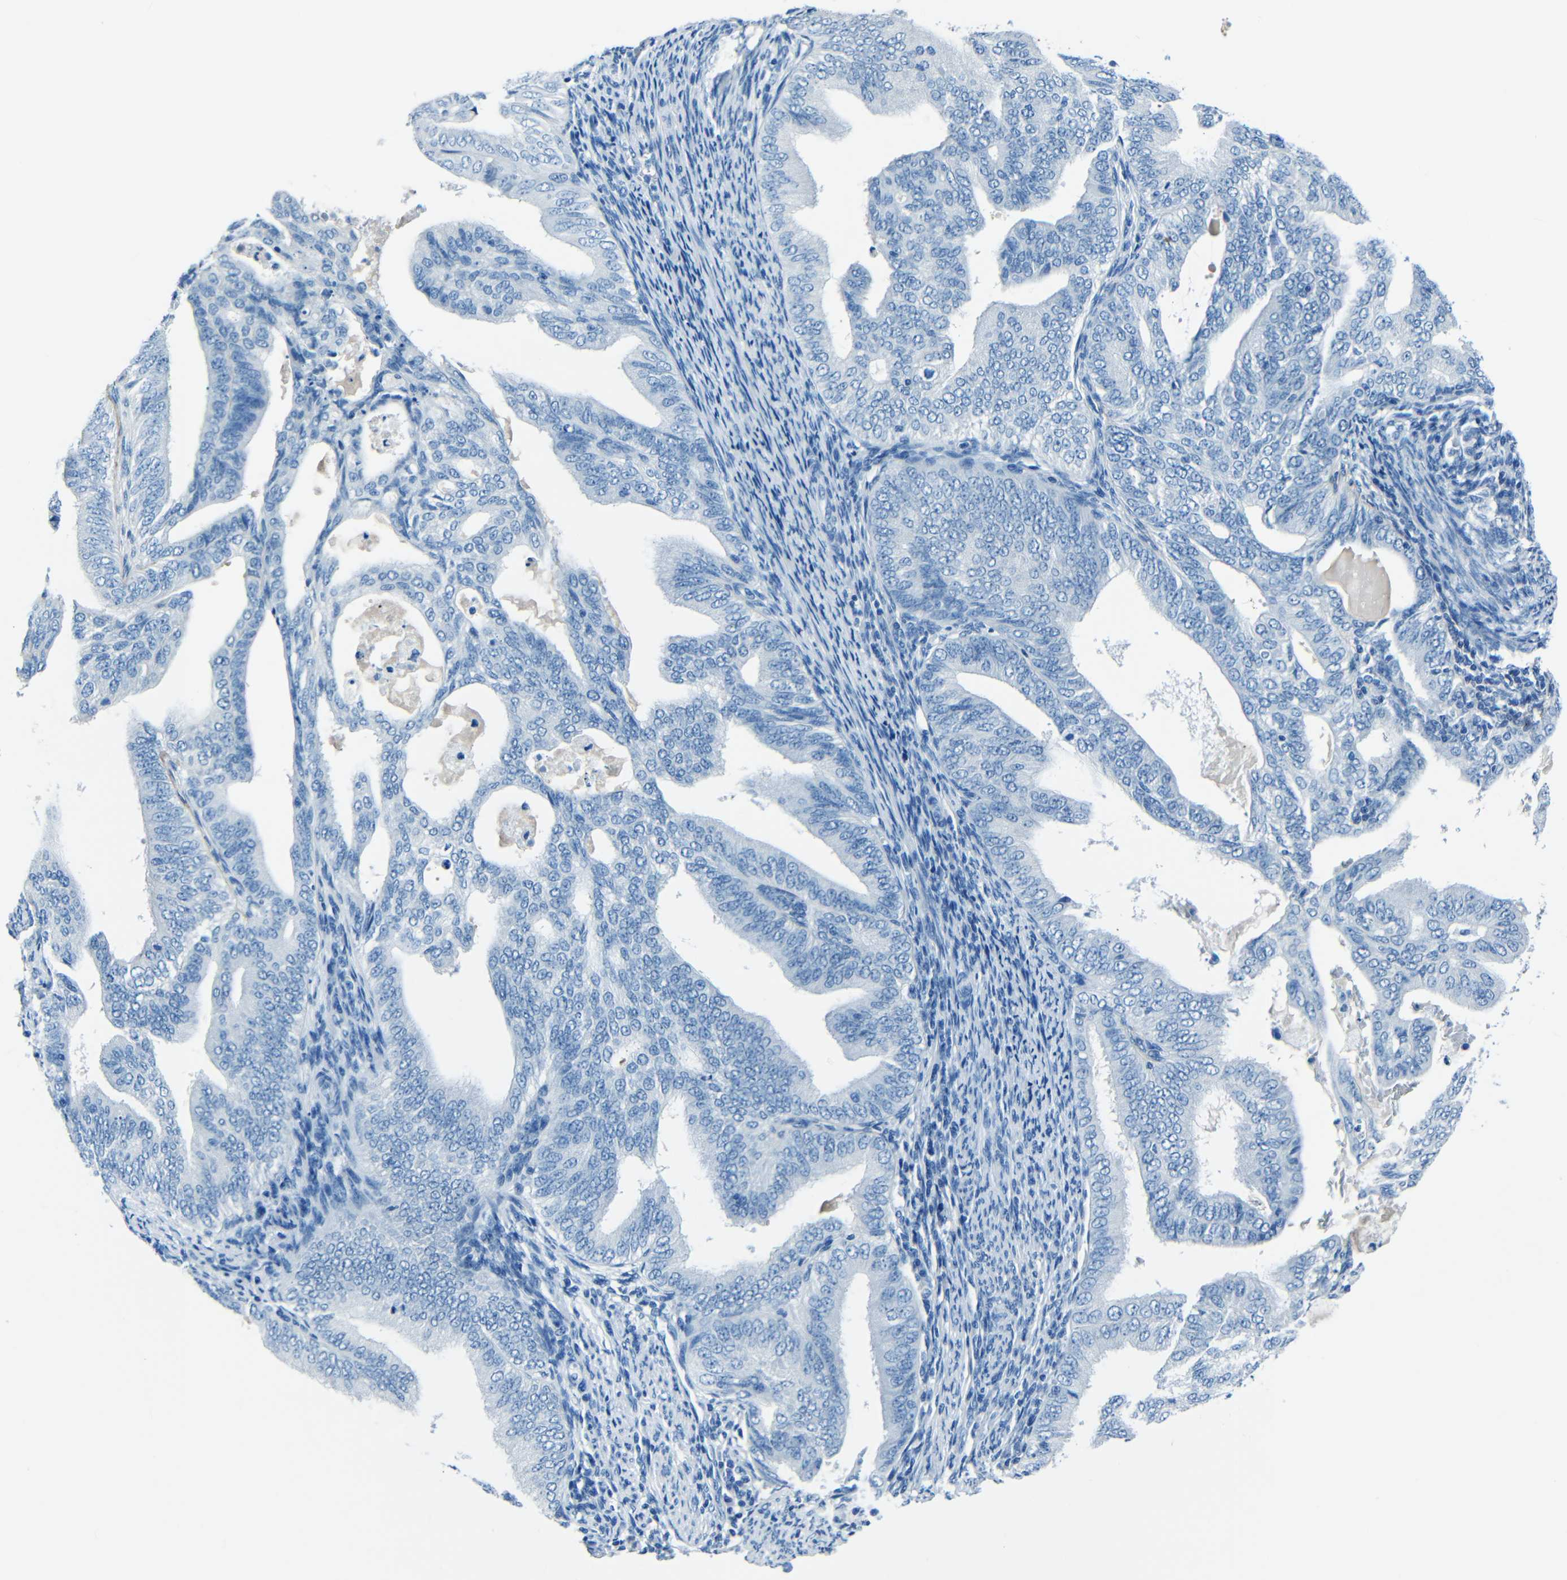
{"staining": {"intensity": "negative", "quantity": "none", "location": "none"}, "tissue": "endometrial cancer", "cell_type": "Tumor cells", "image_type": "cancer", "snomed": [{"axis": "morphology", "description": "Adenocarcinoma, NOS"}, {"axis": "topography", "description": "Endometrium"}], "caption": "Immunohistochemistry (IHC) of human endometrial cancer (adenocarcinoma) demonstrates no staining in tumor cells.", "gene": "FBN2", "patient": {"sex": "female", "age": 58}}